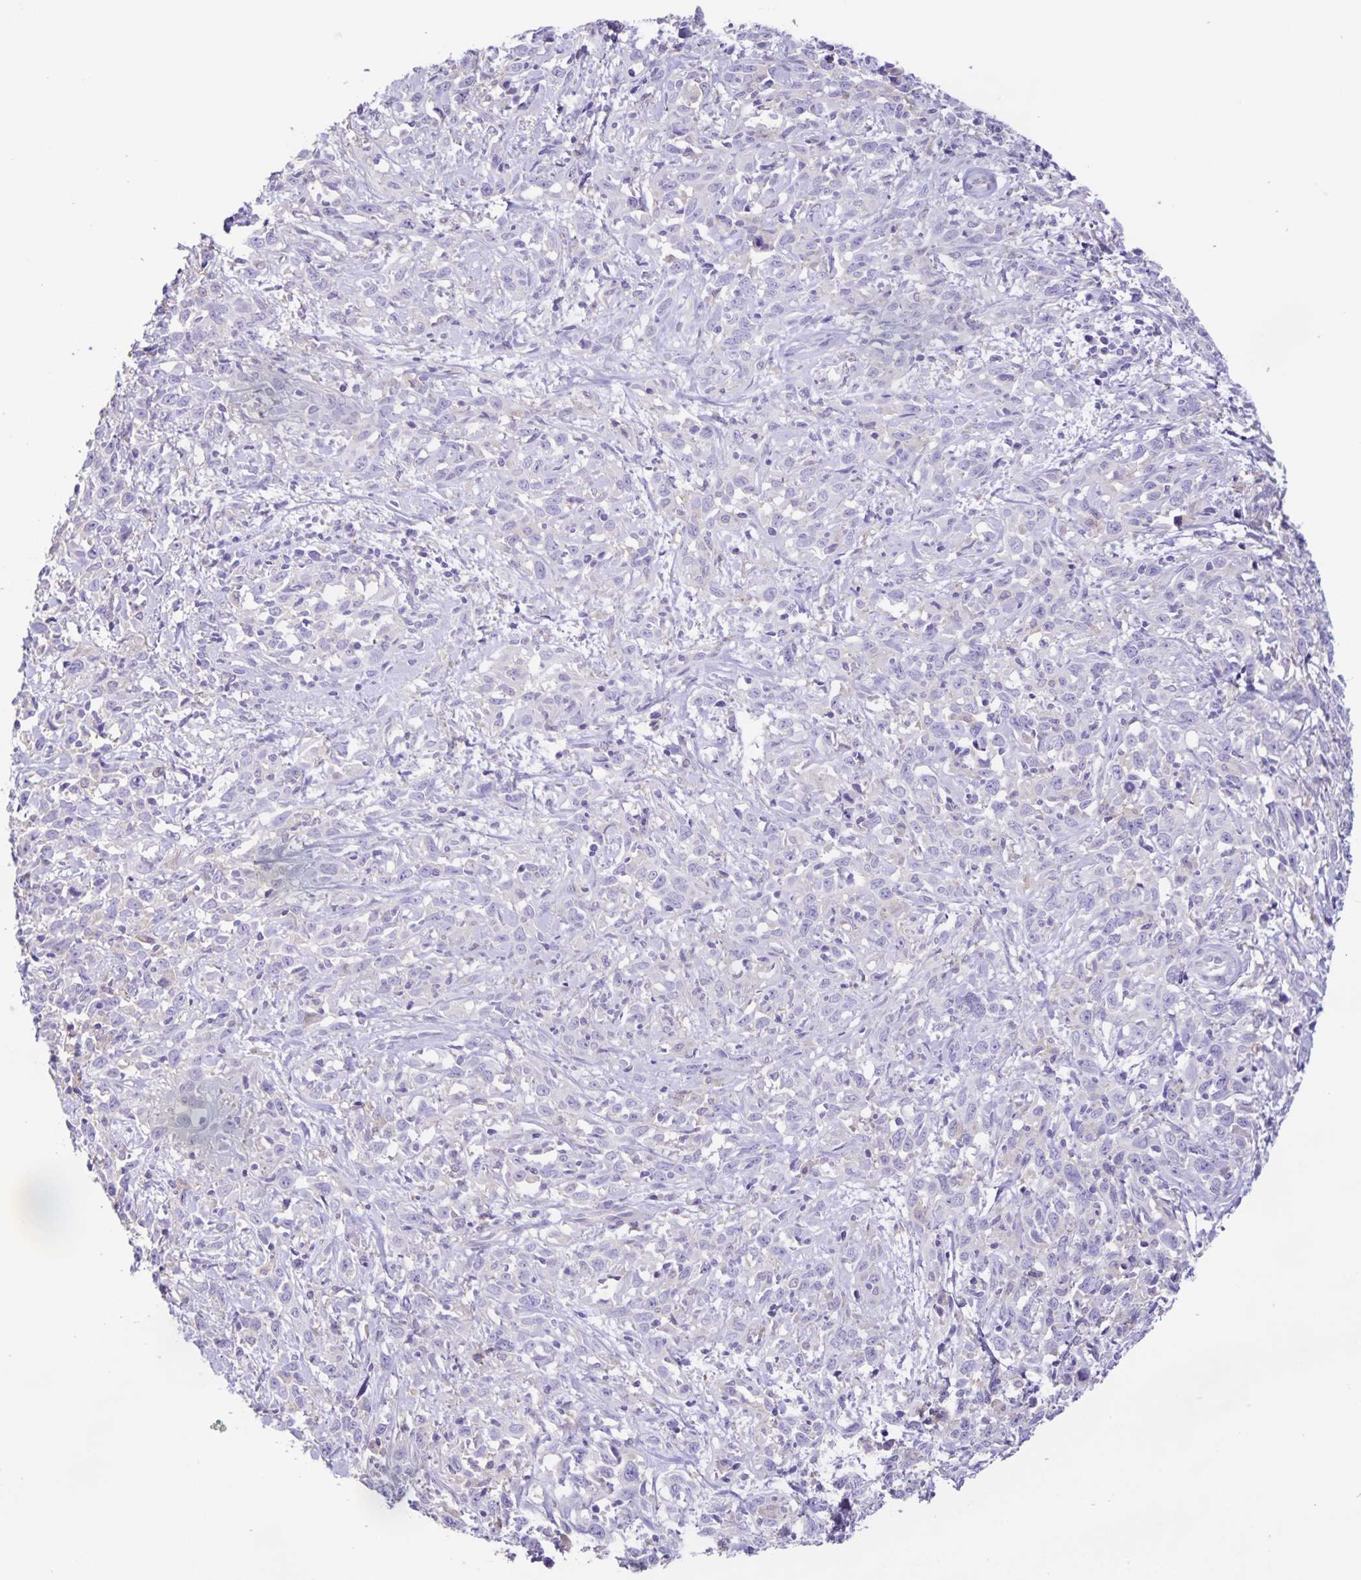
{"staining": {"intensity": "negative", "quantity": "none", "location": "none"}, "tissue": "cervical cancer", "cell_type": "Tumor cells", "image_type": "cancer", "snomed": [{"axis": "morphology", "description": "Adenocarcinoma, NOS"}, {"axis": "topography", "description": "Cervix"}], "caption": "High power microscopy photomicrograph of an immunohistochemistry photomicrograph of cervical adenocarcinoma, revealing no significant positivity in tumor cells.", "gene": "BOLL", "patient": {"sex": "female", "age": 40}}